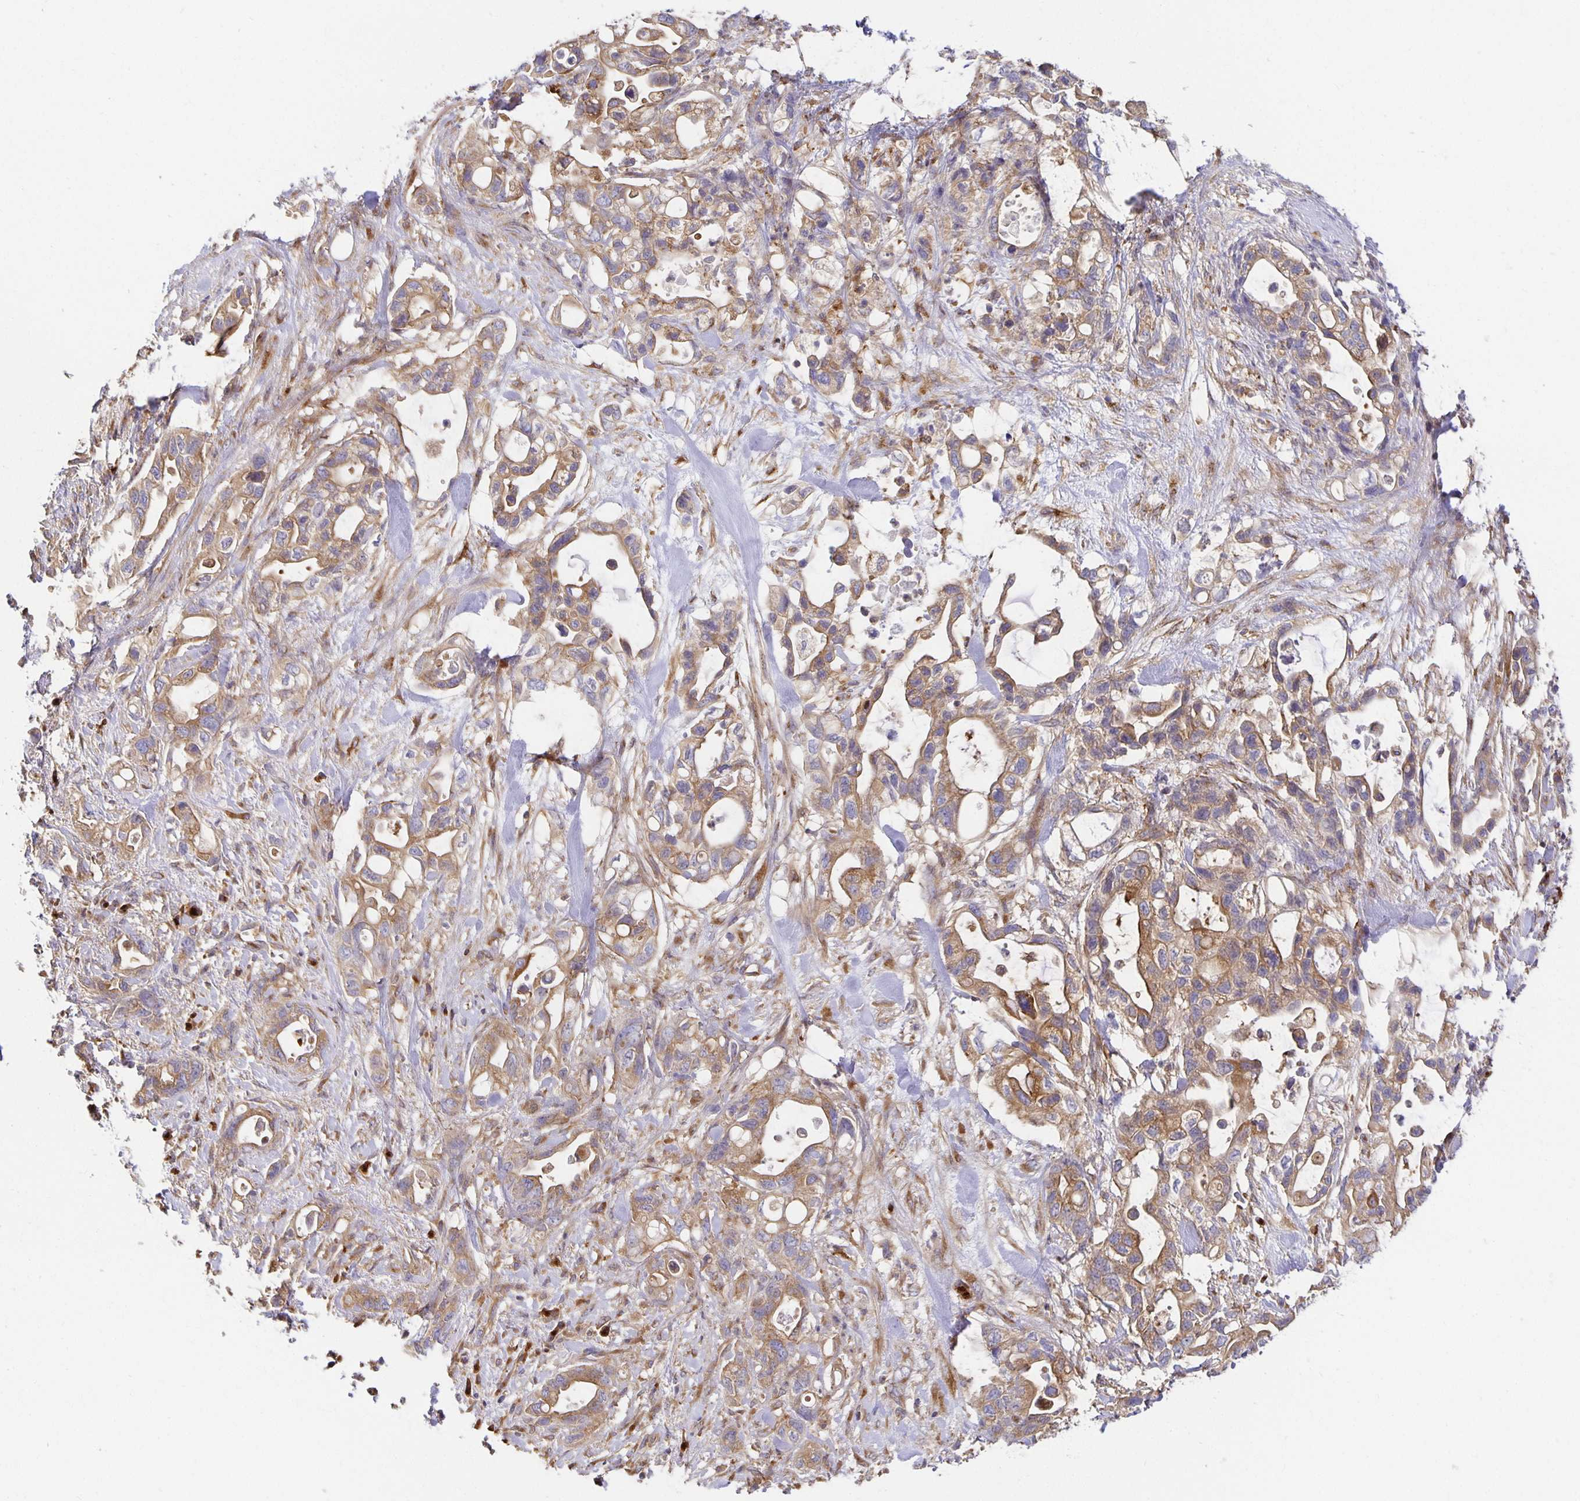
{"staining": {"intensity": "moderate", "quantity": ">75%", "location": "cytoplasmic/membranous"}, "tissue": "pancreatic cancer", "cell_type": "Tumor cells", "image_type": "cancer", "snomed": [{"axis": "morphology", "description": "Adenocarcinoma, NOS"}, {"axis": "topography", "description": "Pancreas"}], "caption": "Immunohistochemical staining of pancreatic adenocarcinoma reveals medium levels of moderate cytoplasmic/membranous expression in about >75% of tumor cells.", "gene": "USO1", "patient": {"sex": "female", "age": 72}}